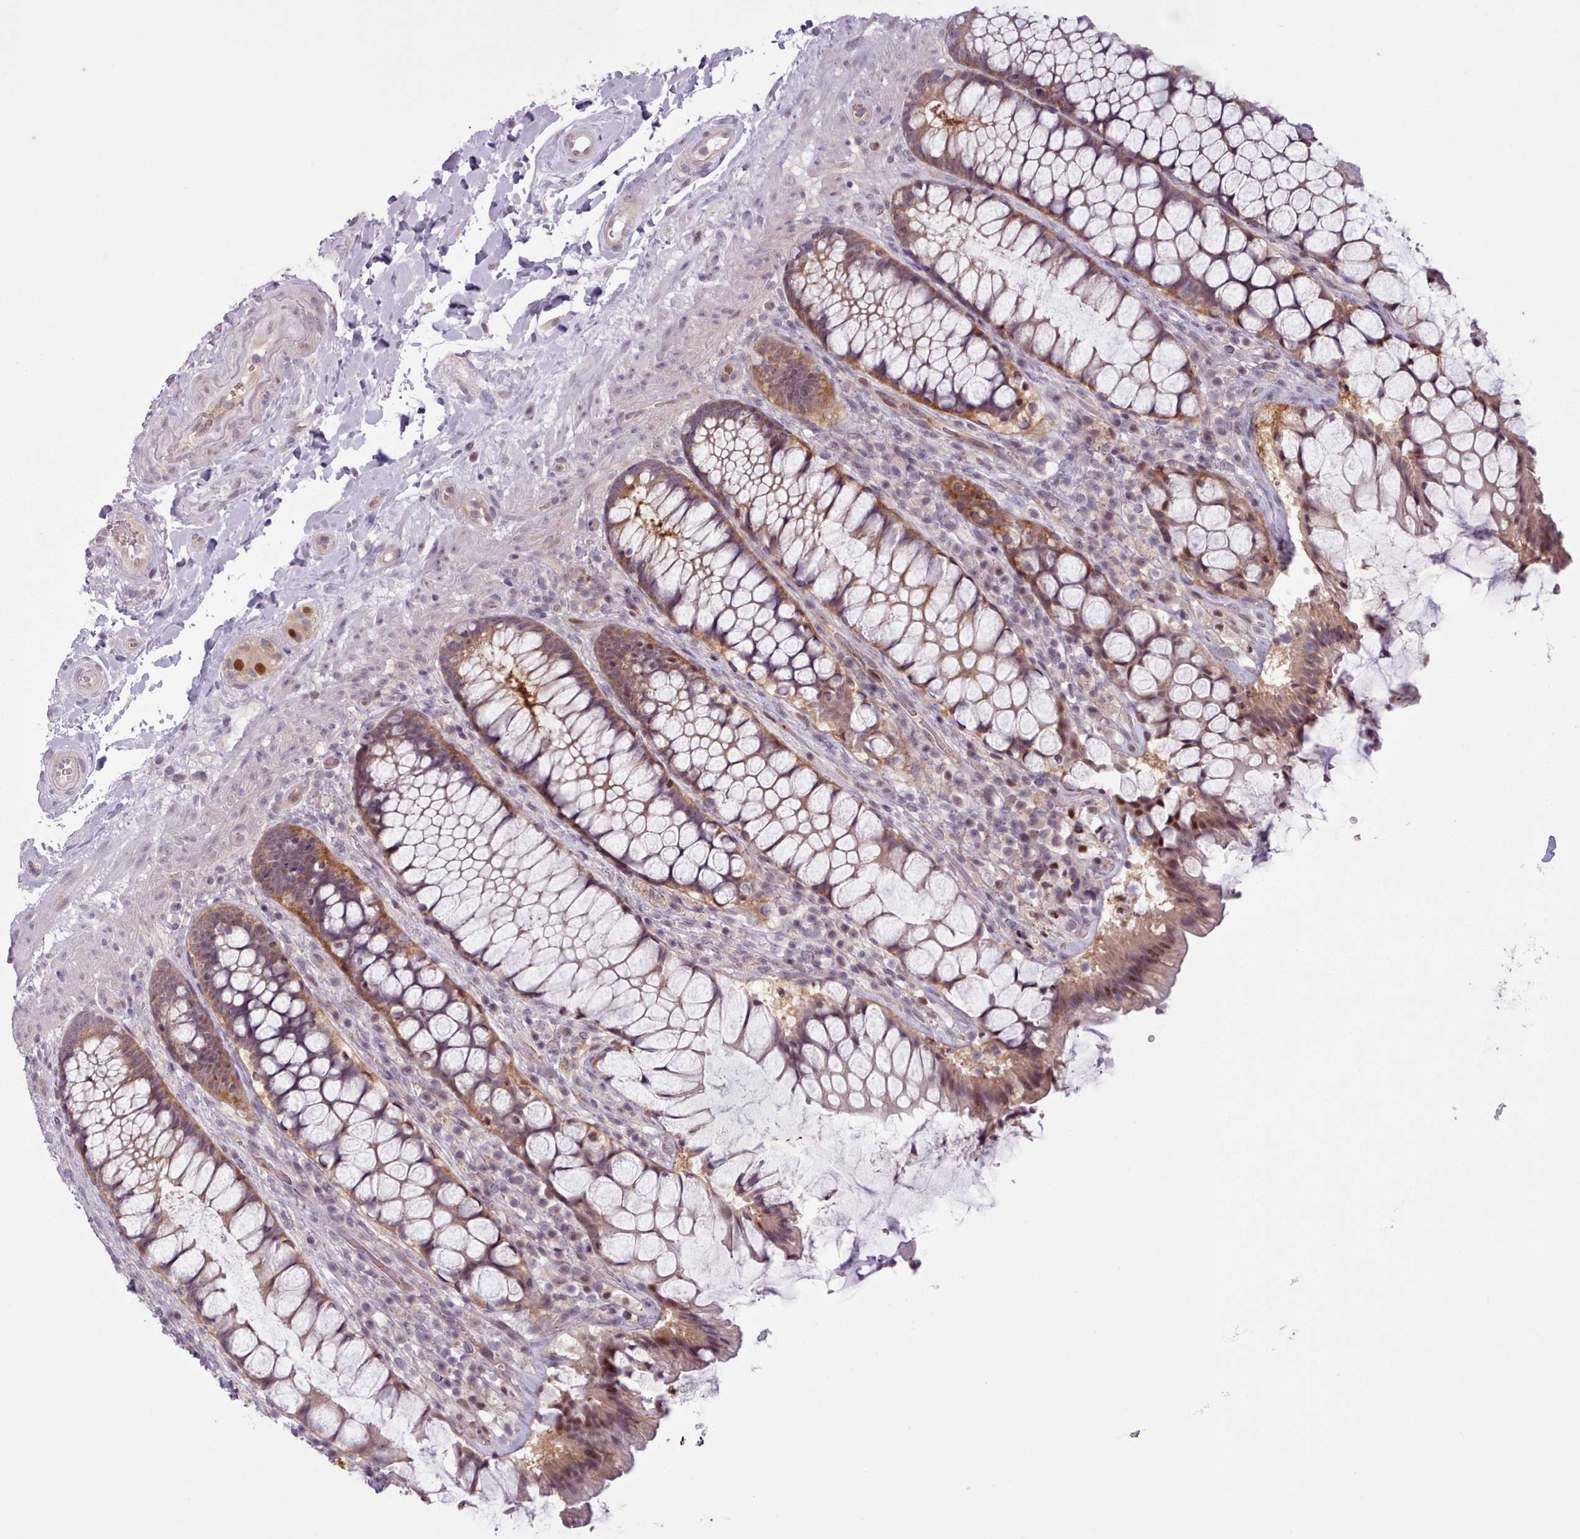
{"staining": {"intensity": "moderate", "quantity": ">75%", "location": "cytoplasmic/membranous,nuclear"}, "tissue": "rectum", "cell_type": "Glandular cells", "image_type": "normal", "snomed": [{"axis": "morphology", "description": "Normal tissue, NOS"}, {"axis": "topography", "description": "Rectum"}], "caption": "Moderate cytoplasmic/membranous,nuclear protein positivity is appreciated in approximately >75% of glandular cells in rectum. Nuclei are stained in blue.", "gene": "KBTBD6", "patient": {"sex": "female", "age": 58}}